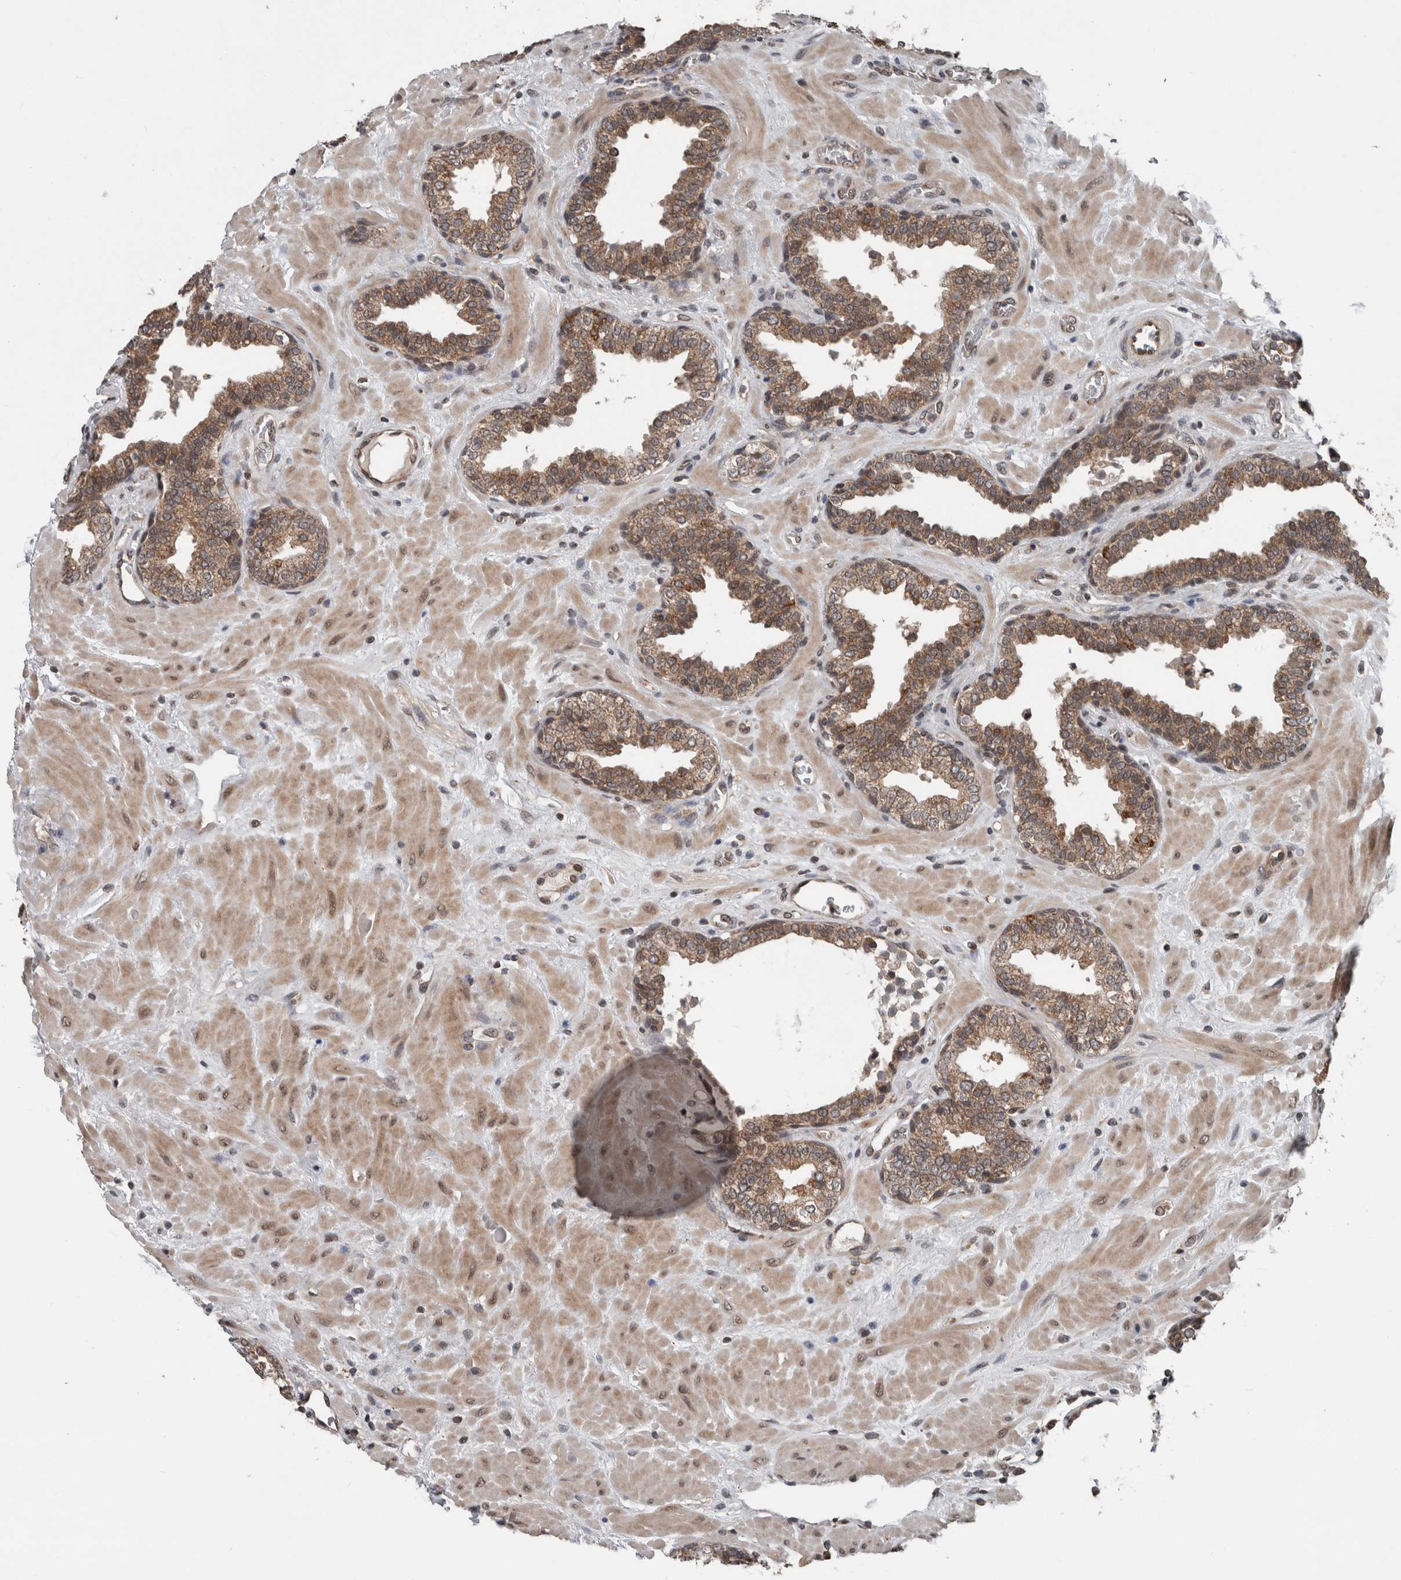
{"staining": {"intensity": "moderate", "quantity": ">75%", "location": "cytoplasmic/membranous"}, "tissue": "prostate", "cell_type": "Glandular cells", "image_type": "normal", "snomed": [{"axis": "morphology", "description": "Normal tissue, NOS"}, {"axis": "topography", "description": "Prostate"}], "caption": "Protein staining by immunohistochemistry (IHC) reveals moderate cytoplasmic/membranous positivity in approximately >75% of glandular cells in benign prostate.", "gene": "ENY2", "patient": {"sex": "male", "age": 51}}